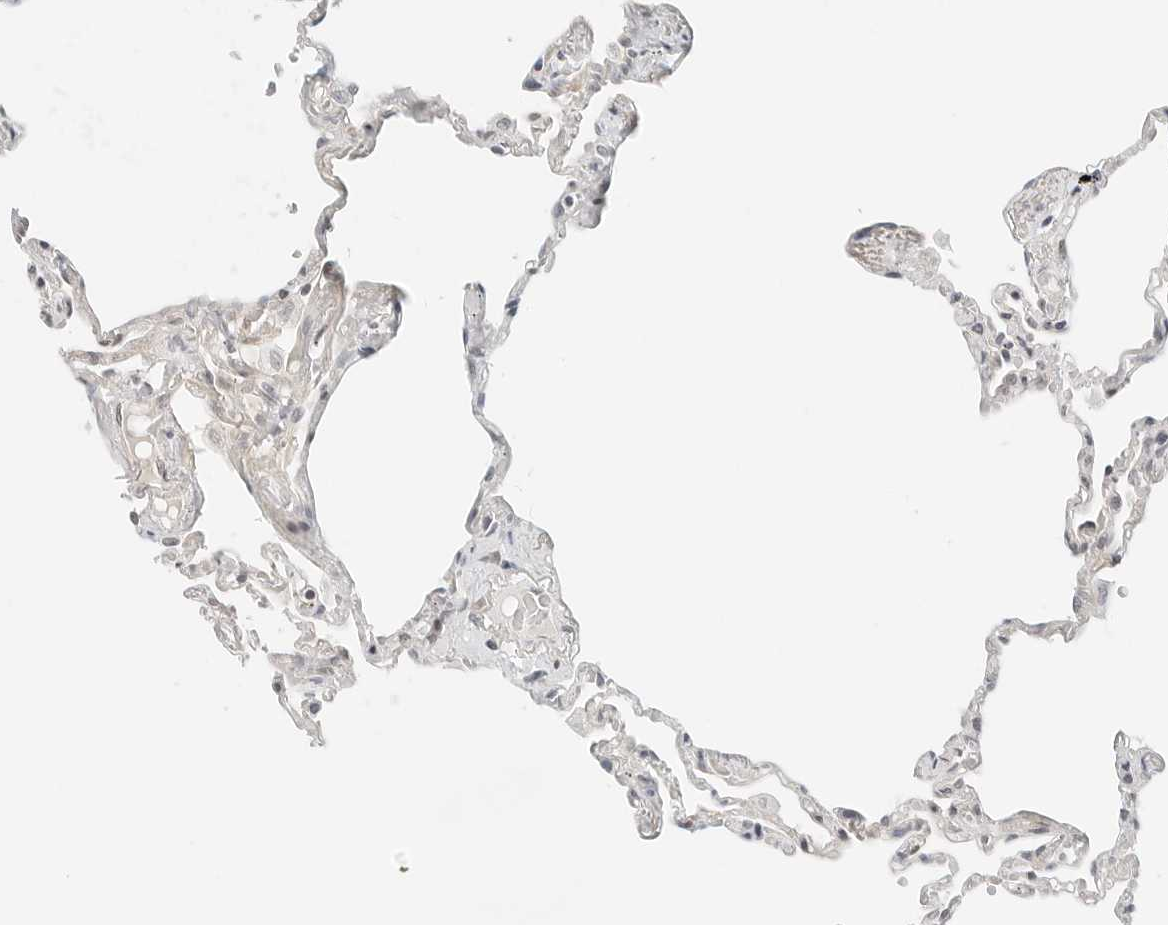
{"staining": {"intensity": "moderate", "quantity": "<25%", "location": "cytoplasmic/membranous,nuclear"}, "tissue": "lung", "cell_type": "Alveolar cells", "image_type": "normal", "snomed": [{"axis": "morphology", "description": "Normal tissue, NOS"}, {"axis": "topography", "description": "Lung"}], "caption": "Protein expression analysis of benign lung exhibits moderate cytoplasmic/membranous,nuclear staining in approximately <25% of alveolar cells. The protein is shown in brown color, while the nuclei are stained blue.", "gene": "NEO1", "patient": {"sex": "female", "age": 67}}